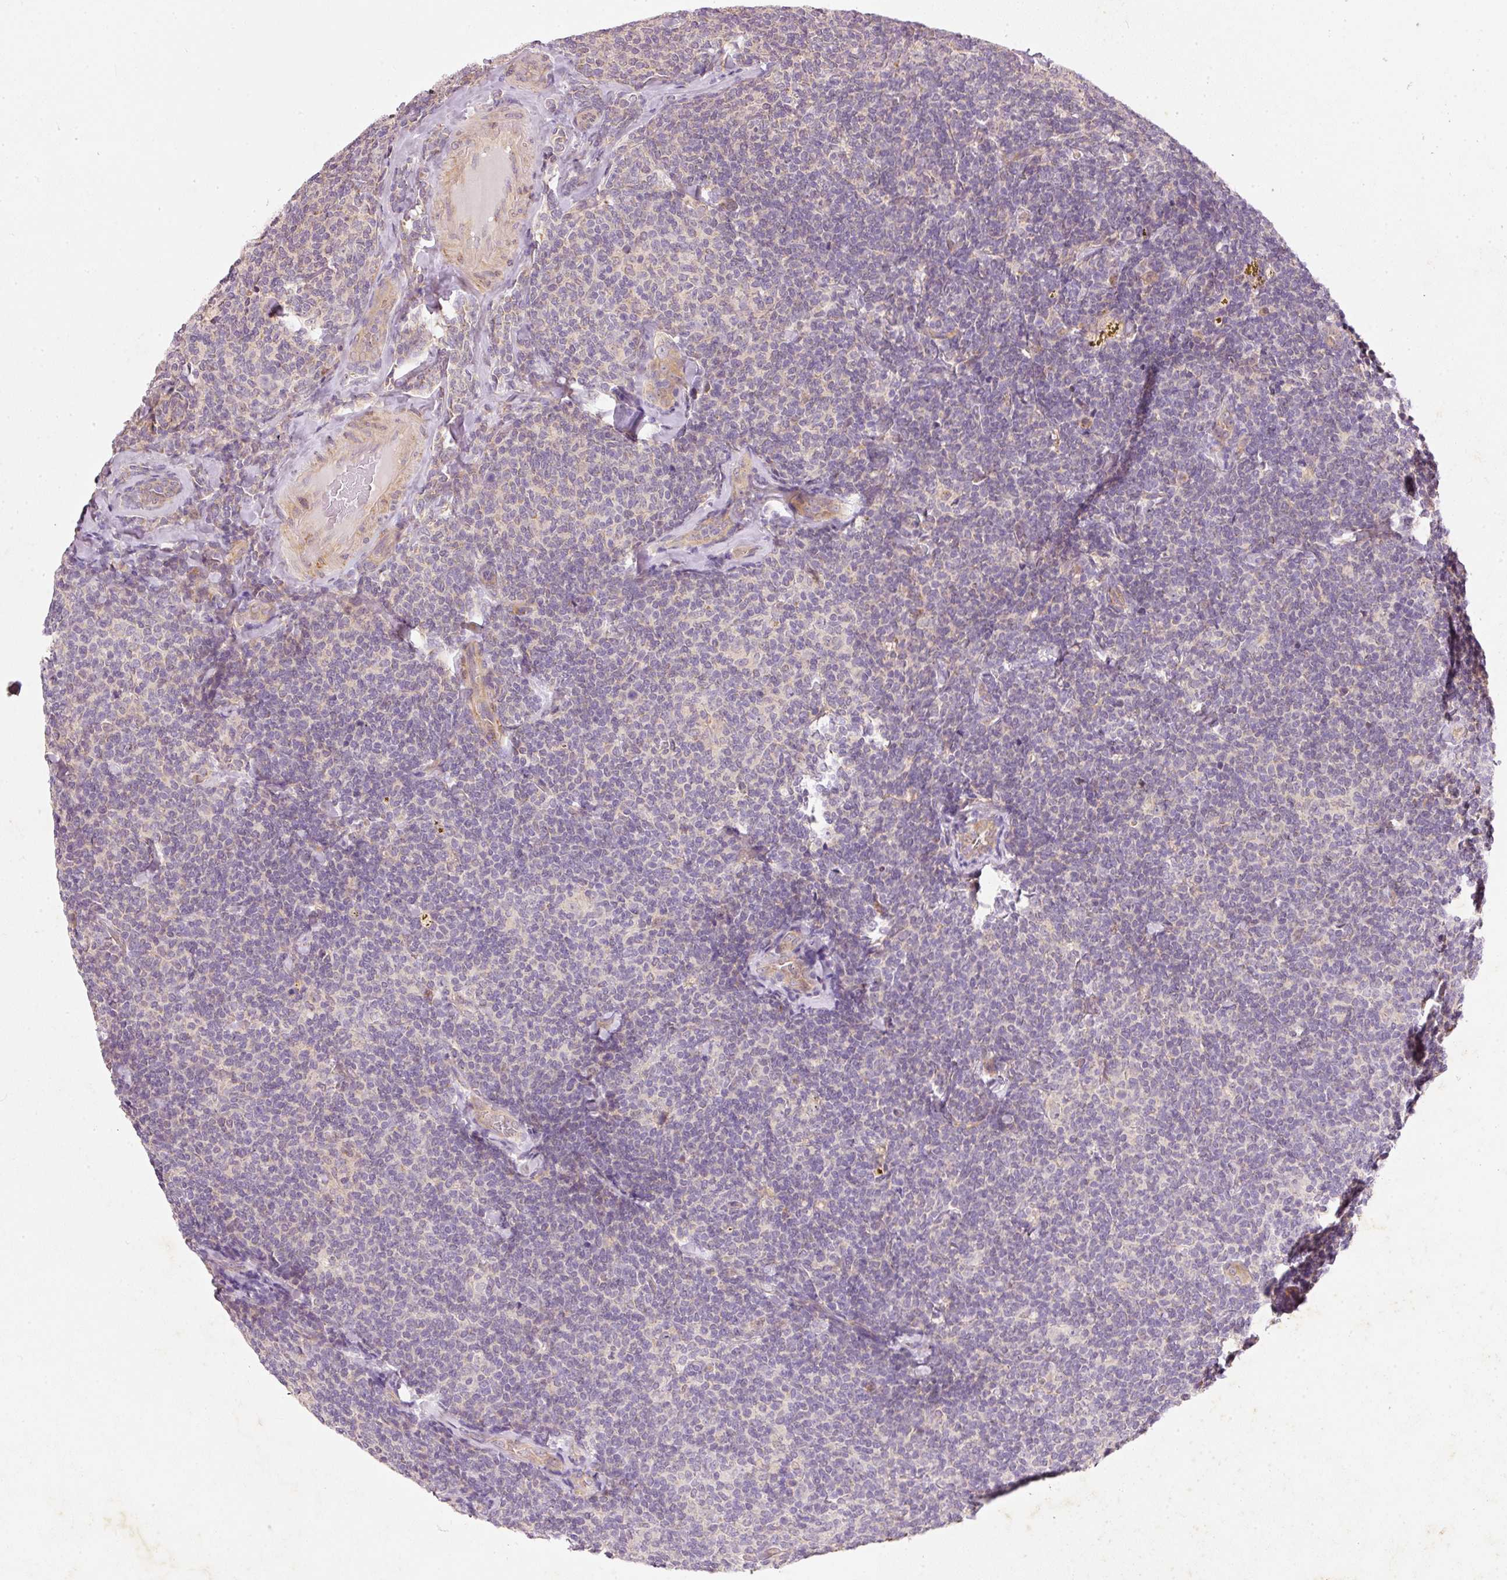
{"staining": {"intensity": "negative", "quantity": "none", "location": "none"}, "tissue": "lymphoma", "cell_type": "Tumor cells", "image_type": "cancer", "snomed": [{"axis": "morphology", "description": "Malignant lymphoma, non-Hodgkin's type, Low grade"}, {"axis": "topography", "description": "Lymph node"}], "caption": "Immunohistochemistry (IHC) image of malignant lymphoma, non-Hodgkin's type (low-grade) stained for a protein (brown), which shows no staining in tumor cells.", "gene": "RGL2", "patient": {"sex": "female", "age": 56}}